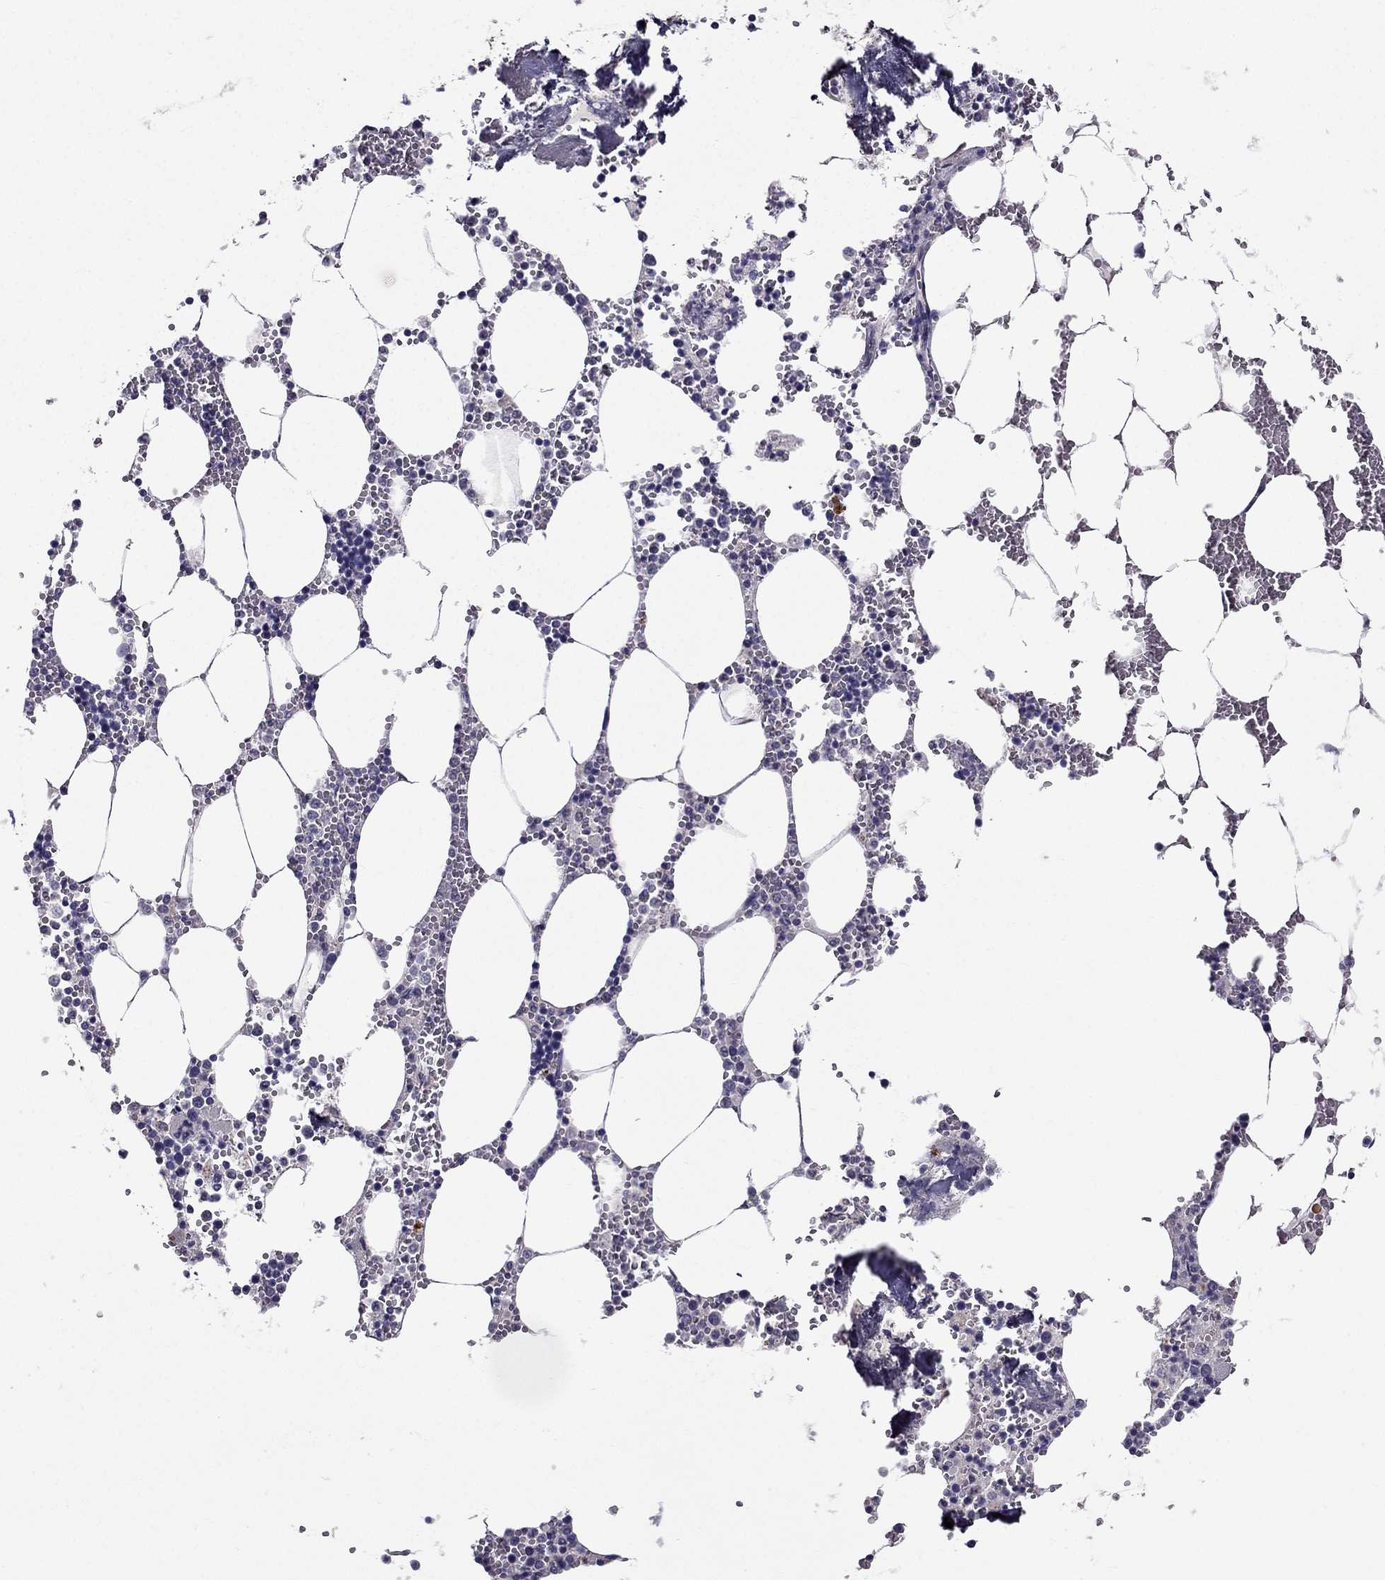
{"staining": {"intensity": "negative", "quantity": "none", "location": "none"}, "tissue": "bone marrow", "cell_type": "Hematopoietic cells", "image_type": "normal", "snomed": [{"axis": "morphology", "description": "Normal tissue, NOS"}, {"axis": "topography", "description": "Bone marrow"}], "caption": "Bone marrow stained for a protein using immunohistochemistry displays no positivity hematopoietic cells.", "gene": "DUSP15", "patient": {"sex": "male", "age": 54}}